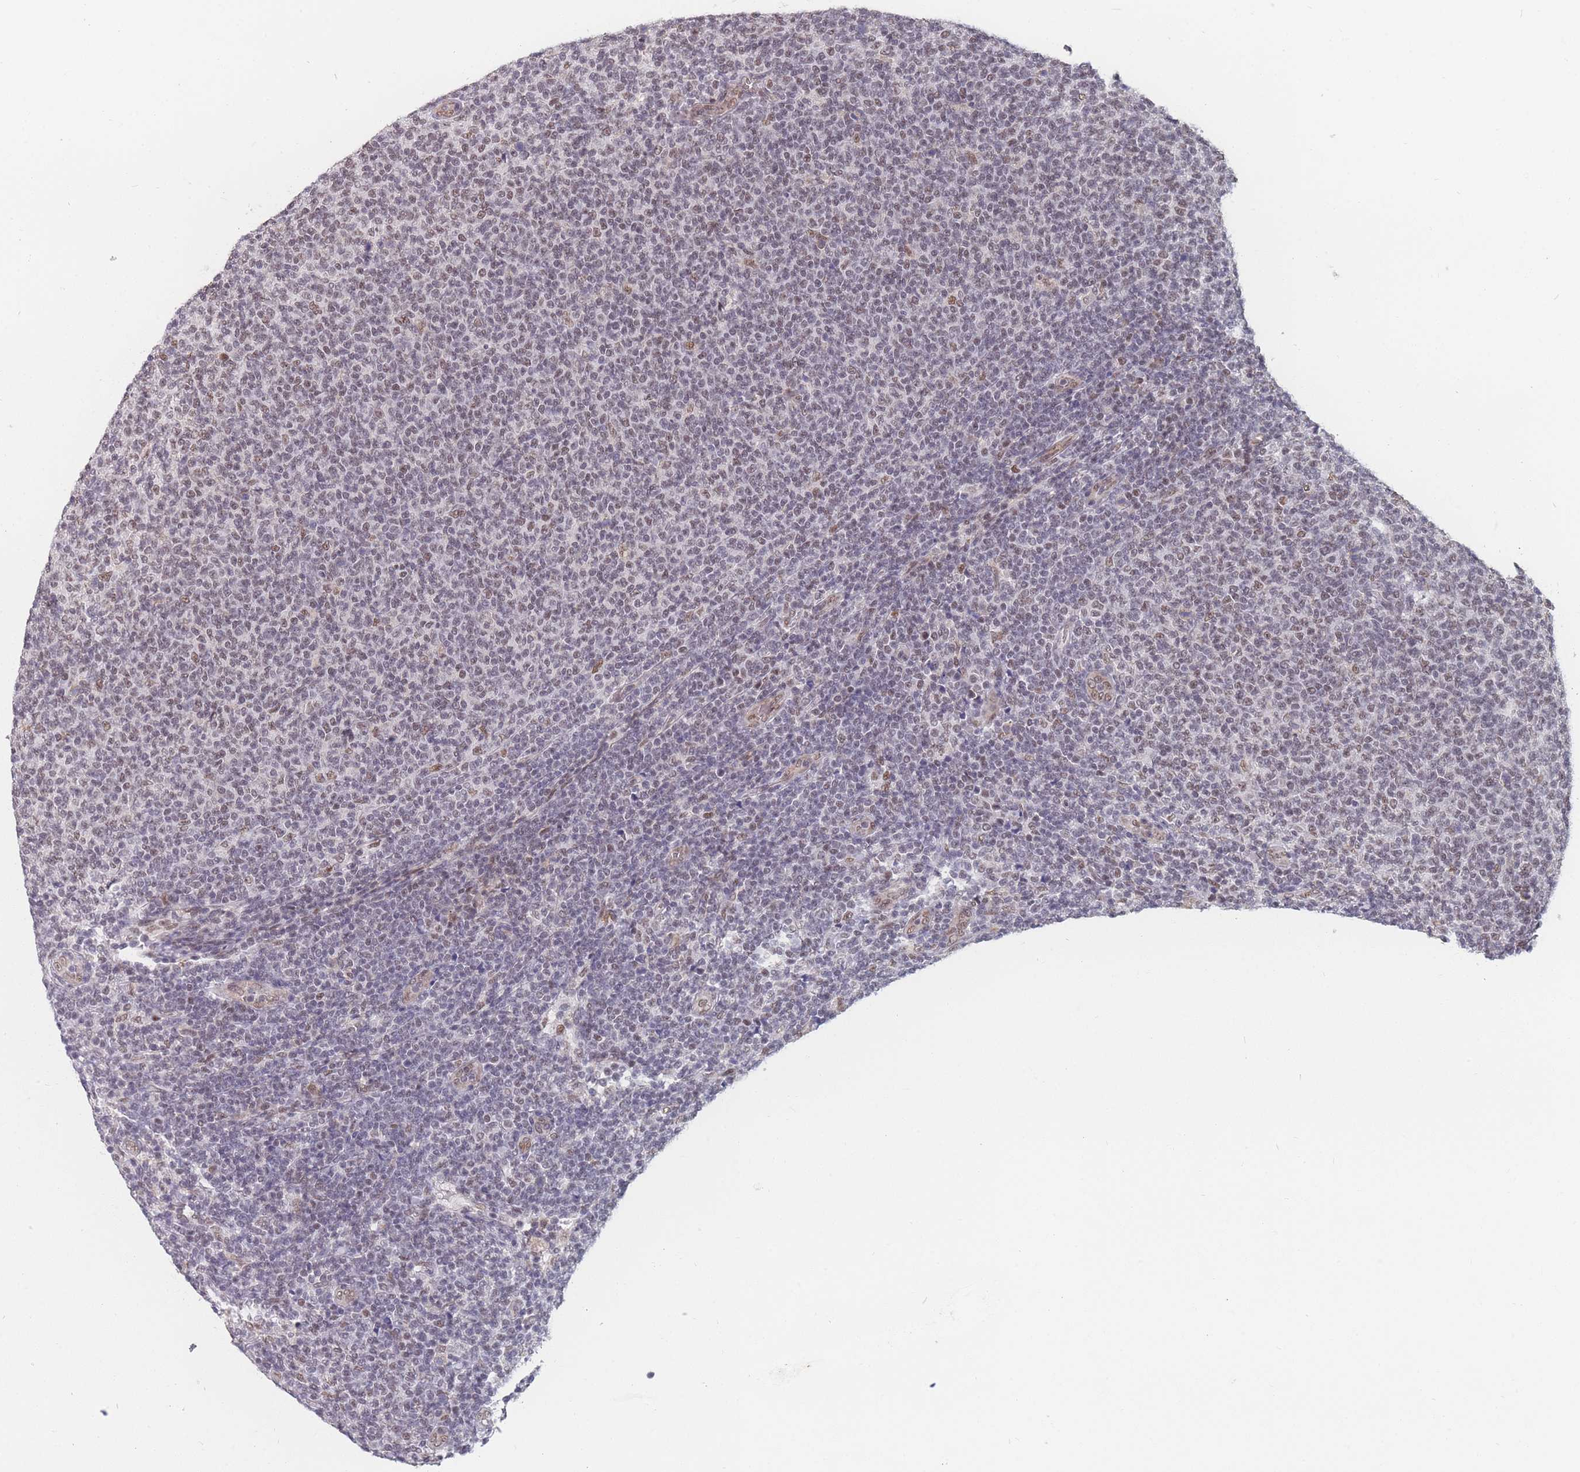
{"staining": {"intensity": "moderate", "quantity": "<25%", "location": "nuclear"}, "tissue": "lymphoma", "cell_type": "Tumor cells", "image_type": "cancer", "snomed": [{"axis": "morphology", "description": "Malignant lymphoma, non-Hodgkin's type, Low grade"}, {"axis": "topography", "description": "Lymph node"}], "caption": "The histopathology image demonstrates a brown stain indicating the presence of a protein in the nuclear of tumor cells in lymphoma.", "gene": "SNRPA1", "patient": {"sex": "male", "age": 66}}